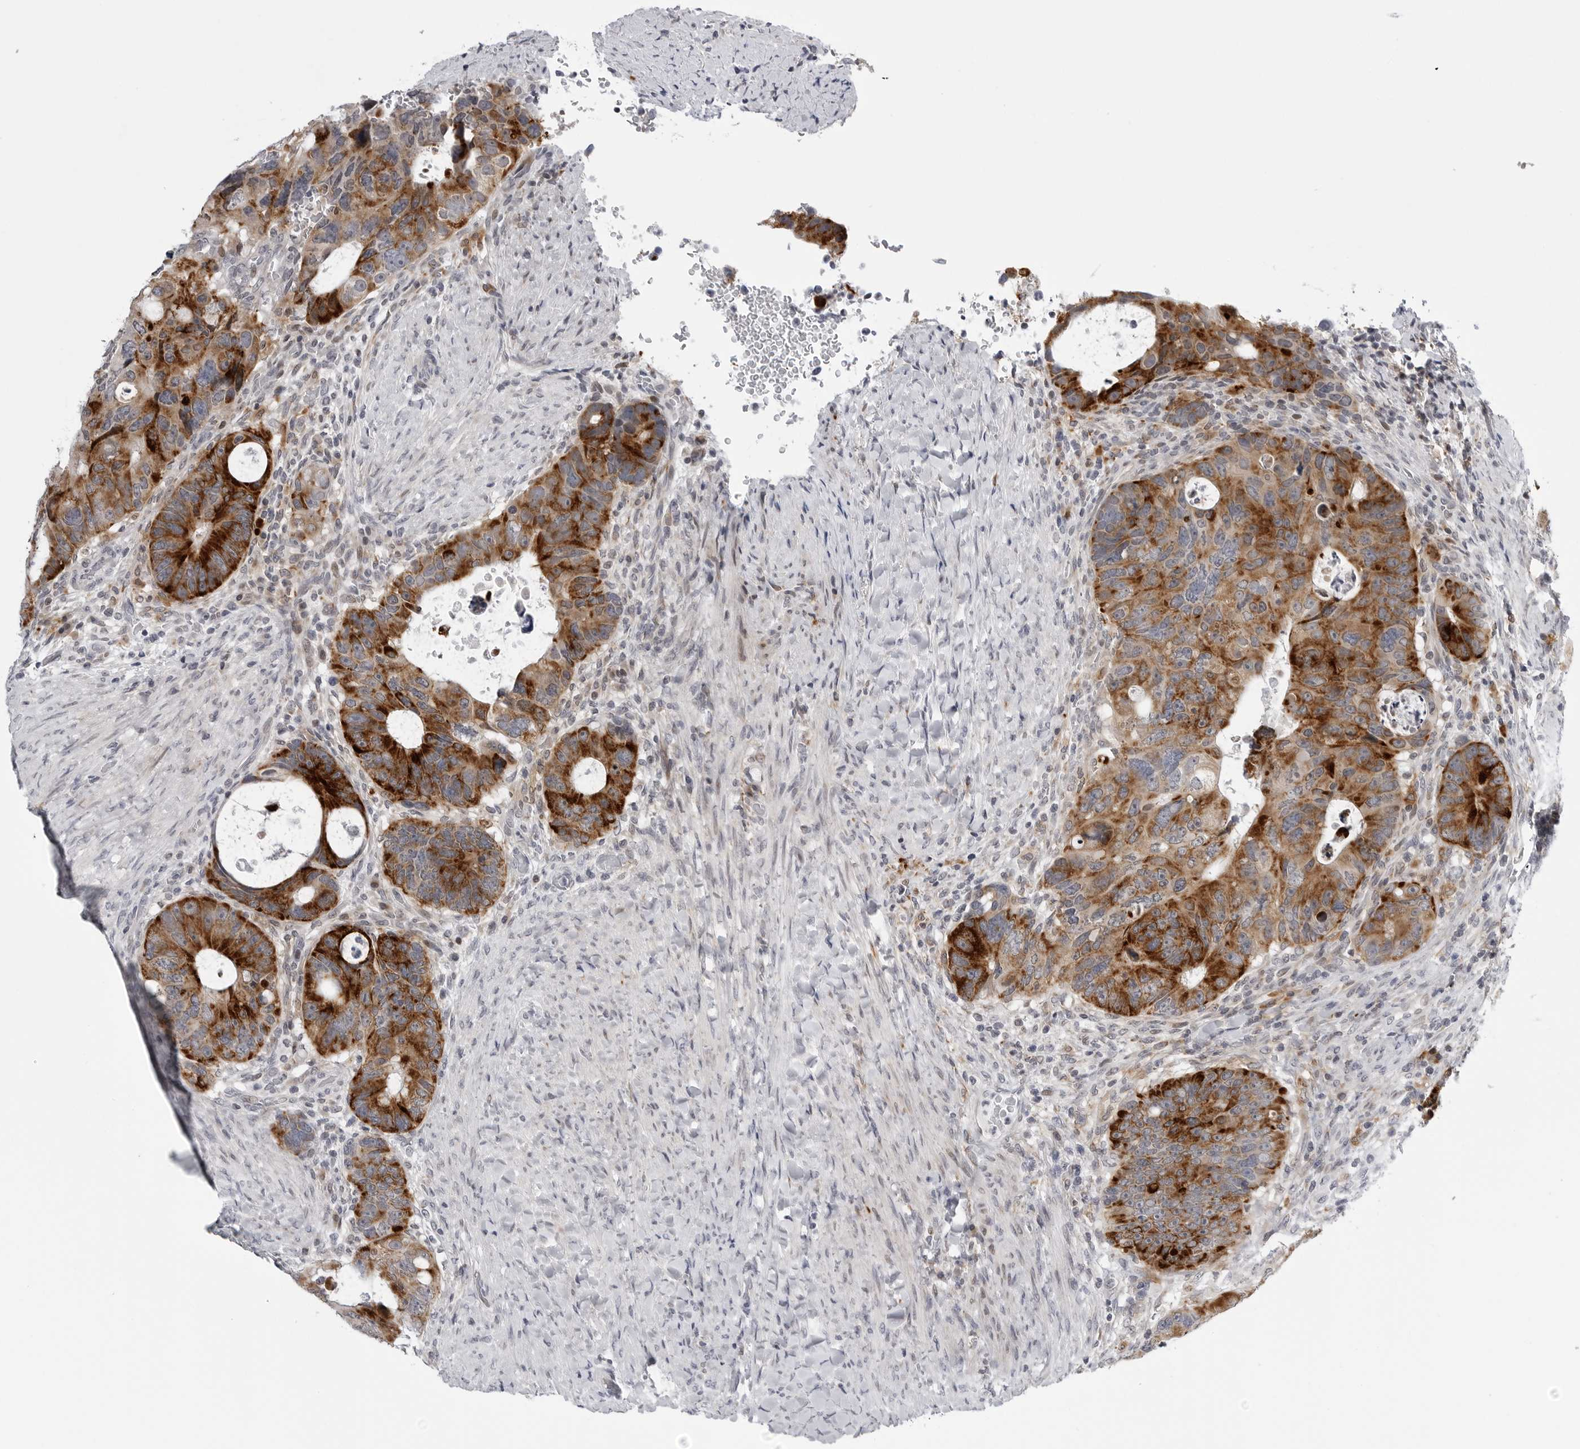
{"staining": {"intensity": "strong", "quantity": ">75%", "location": "cytoplasmic/membranous"}, "tissue": "colorectal cancer", "cell_type": "Tumor cells", "image_type": "cancer", "snomed": [{"axis": "morphology", "description": "Adenocarcinoma, NOS"}, {"axis": "topography", "description": "Rectum"}], "caption": "Tumor cells show high levels of strong cytoplasmic/membranous positivity in approximately >75% of cells in colorectal adenocarcinoma. (Brightfield microscopy of DAB IHC at high magnification).", "gene": "CDK20", "patient": {"sex": "male", "age": 59}}